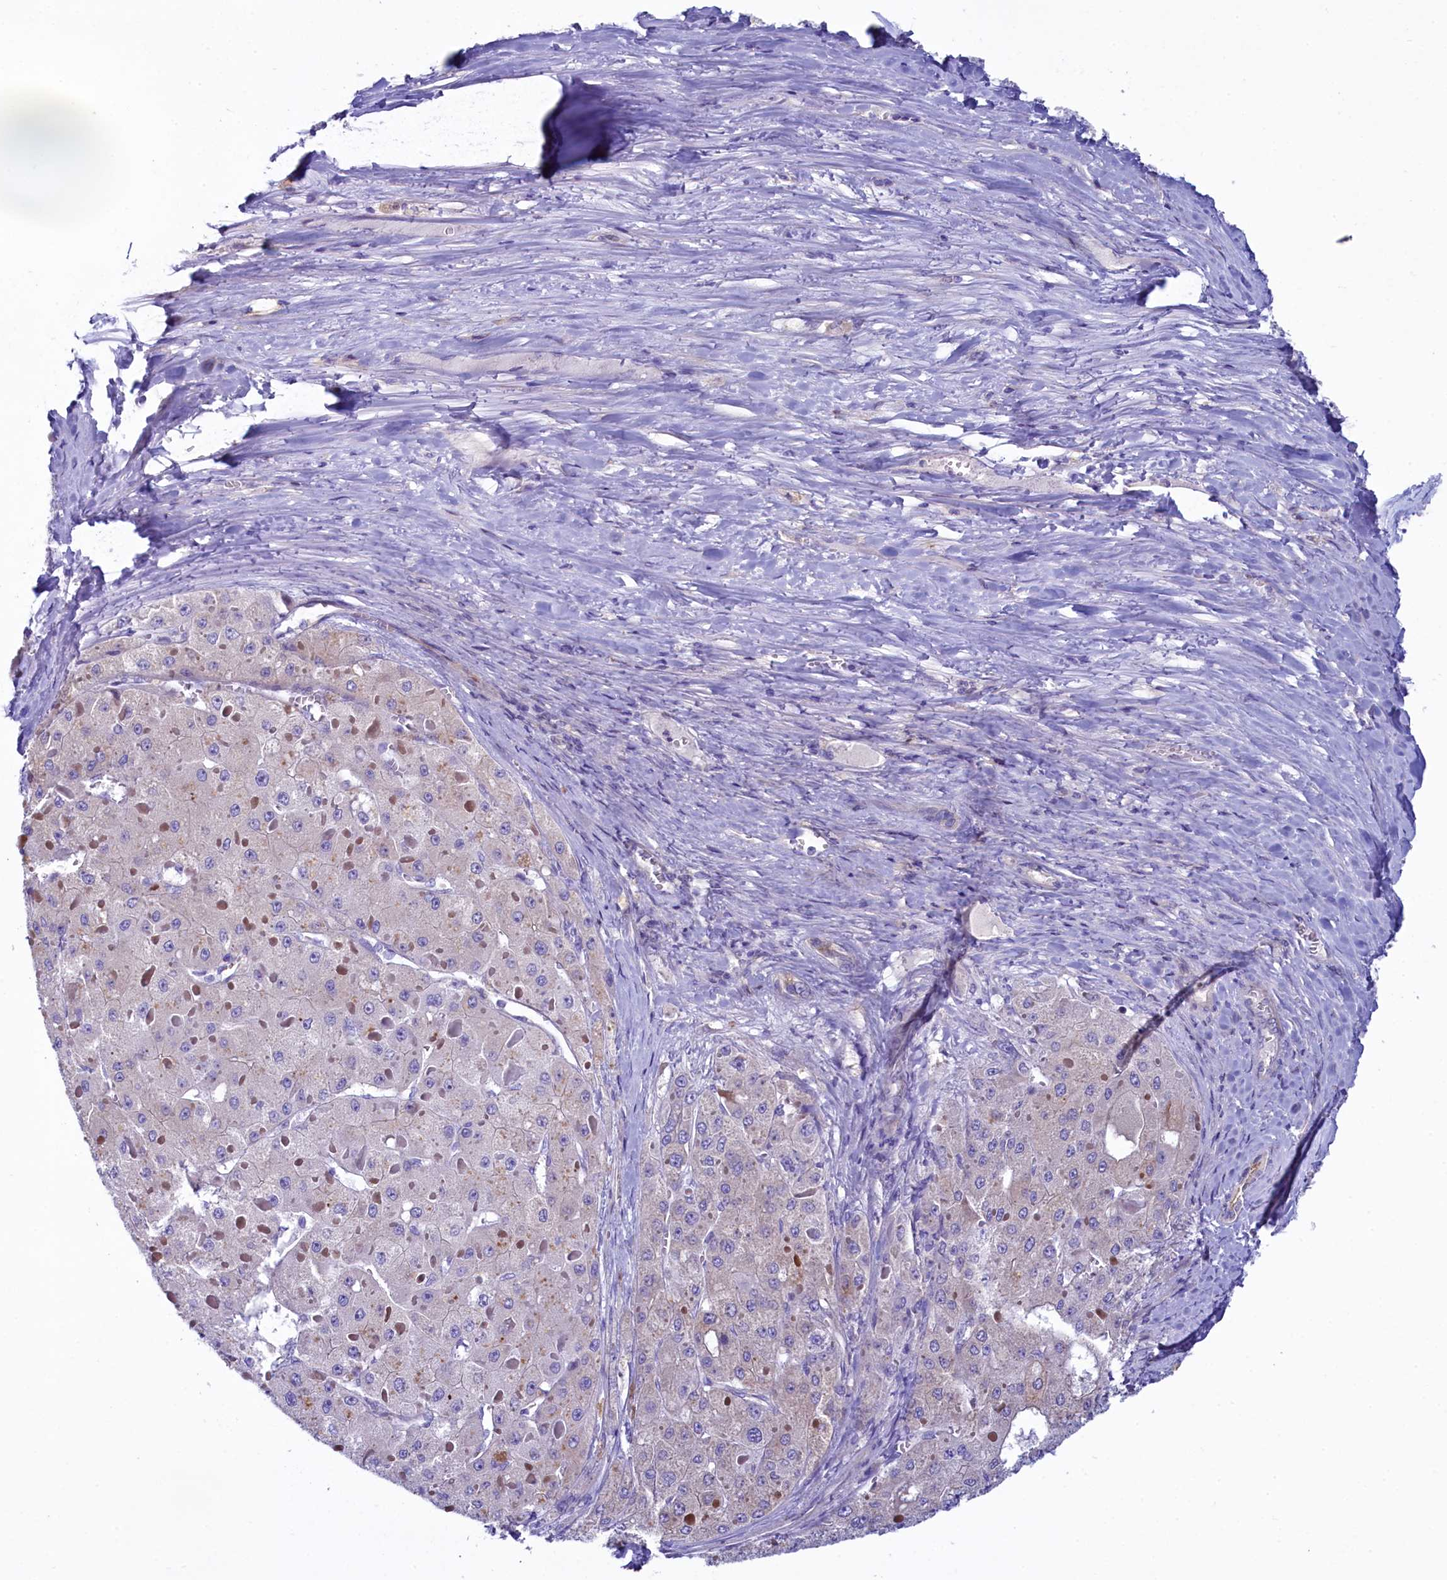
{"staining": {"intensity": "negative", "quantity": "none", "location": "none"}, "tissue": "liver cancer", "cell_type": "Tumor cells", "image_type": "cancer", "snomed": [{"axis": "morphology", "description": "Carcinoma, Hepatocellular, NOS"}, {"axis": "topography", "description": "Liver"}], "caption": "This is an IHC histopathology image of liver hepatocellular carcinoma. There is no positivity in tumor cells.", "gene": "KRBOX5", "patient": {"sex": "female", "age": 73}}